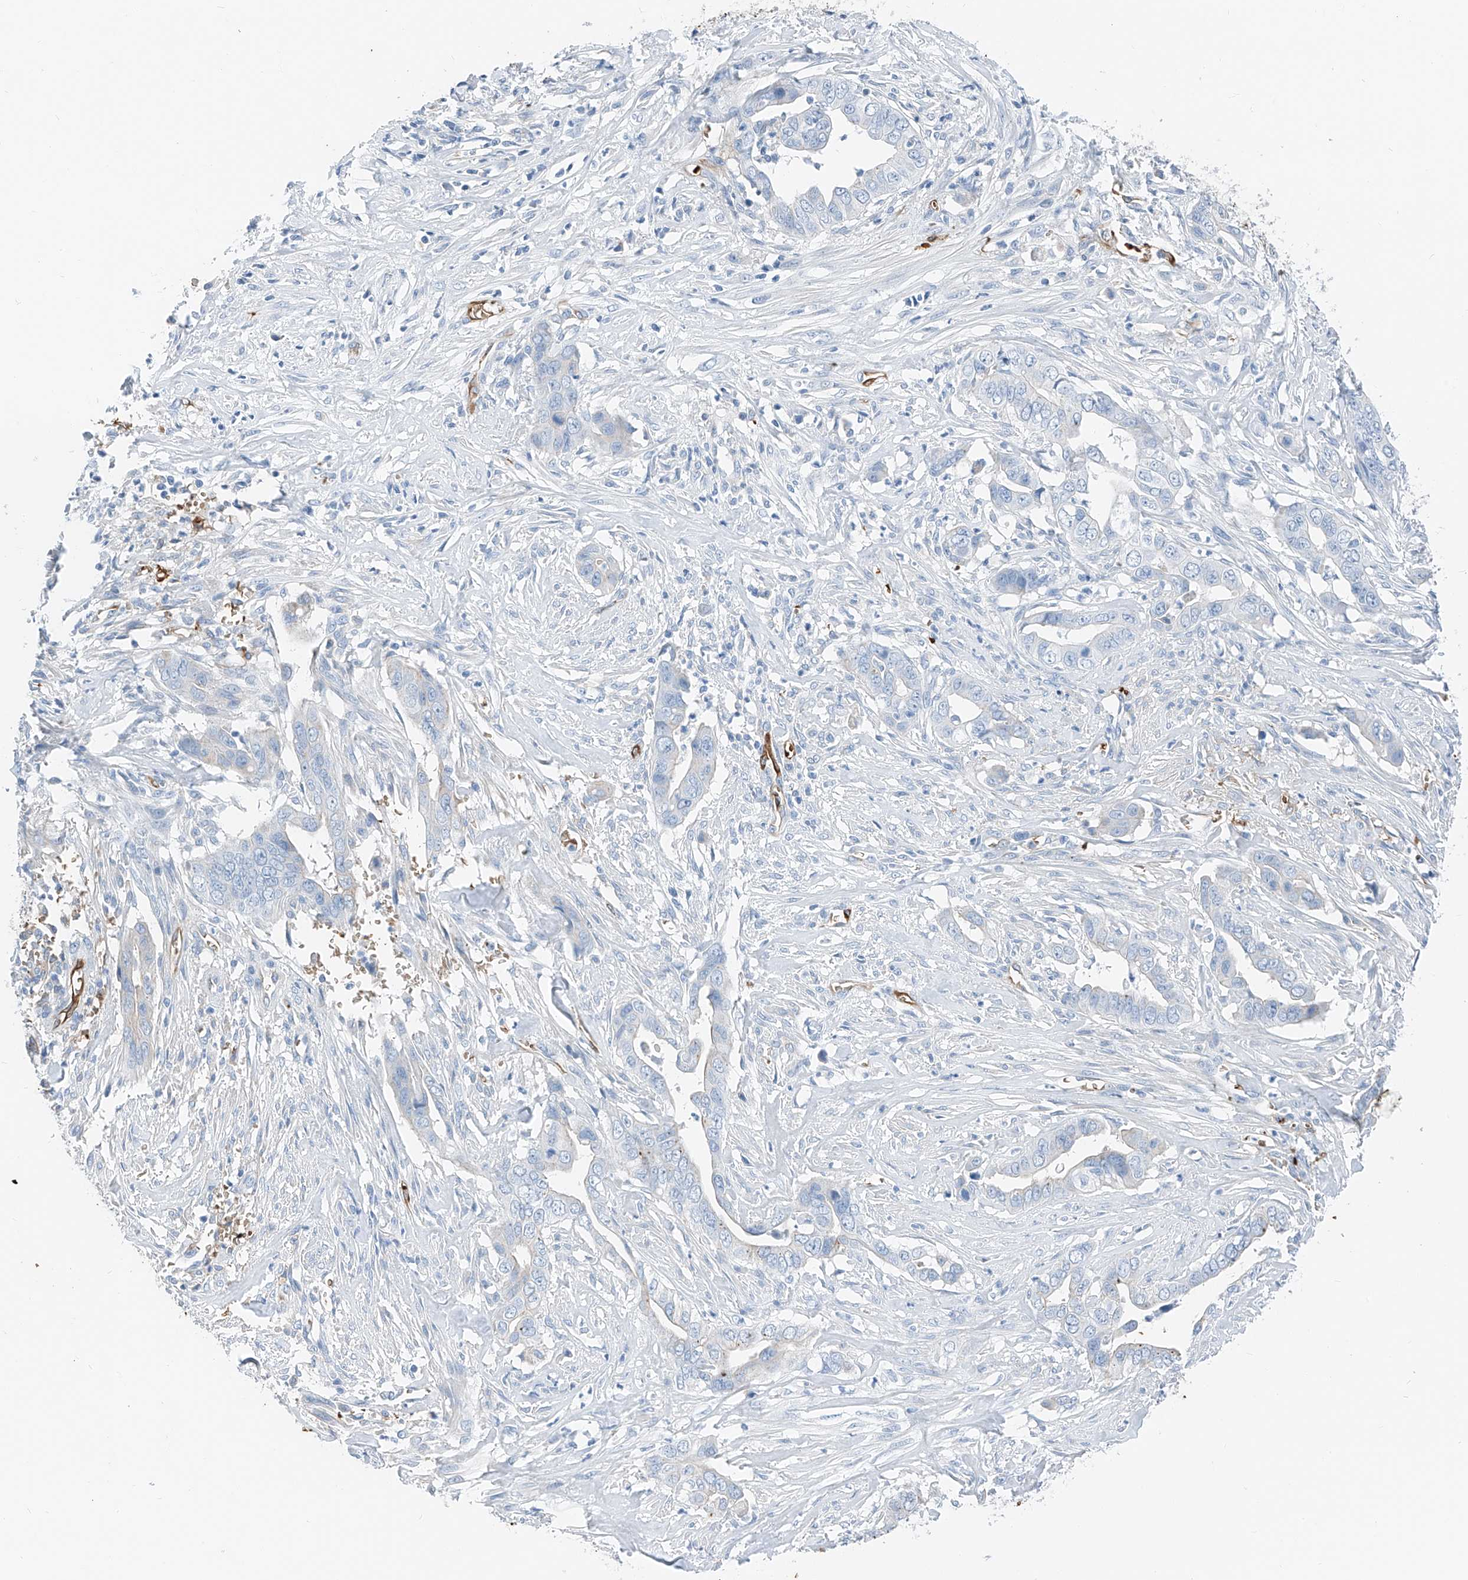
{"staining": {"intensity": "negative", "quantity": "none", "location": "none"}, "tissue": "liver cancer", "cell_type": "Tumor cells", "image_type": "cancer", "snomed": [{"axis": "morphology", "description": "Cholangiocarcinoma"}, {"axis": "topography", "description": "Liver"}], "caption": "Immunohistochemical staining of liver cancer (cholangiocarcinoma) demonstrates no significant staining in tumor cells. (DAB IHC, high magnification).", "gene": "PRSS23", "patient": {"sex": "female", "age": 79}}